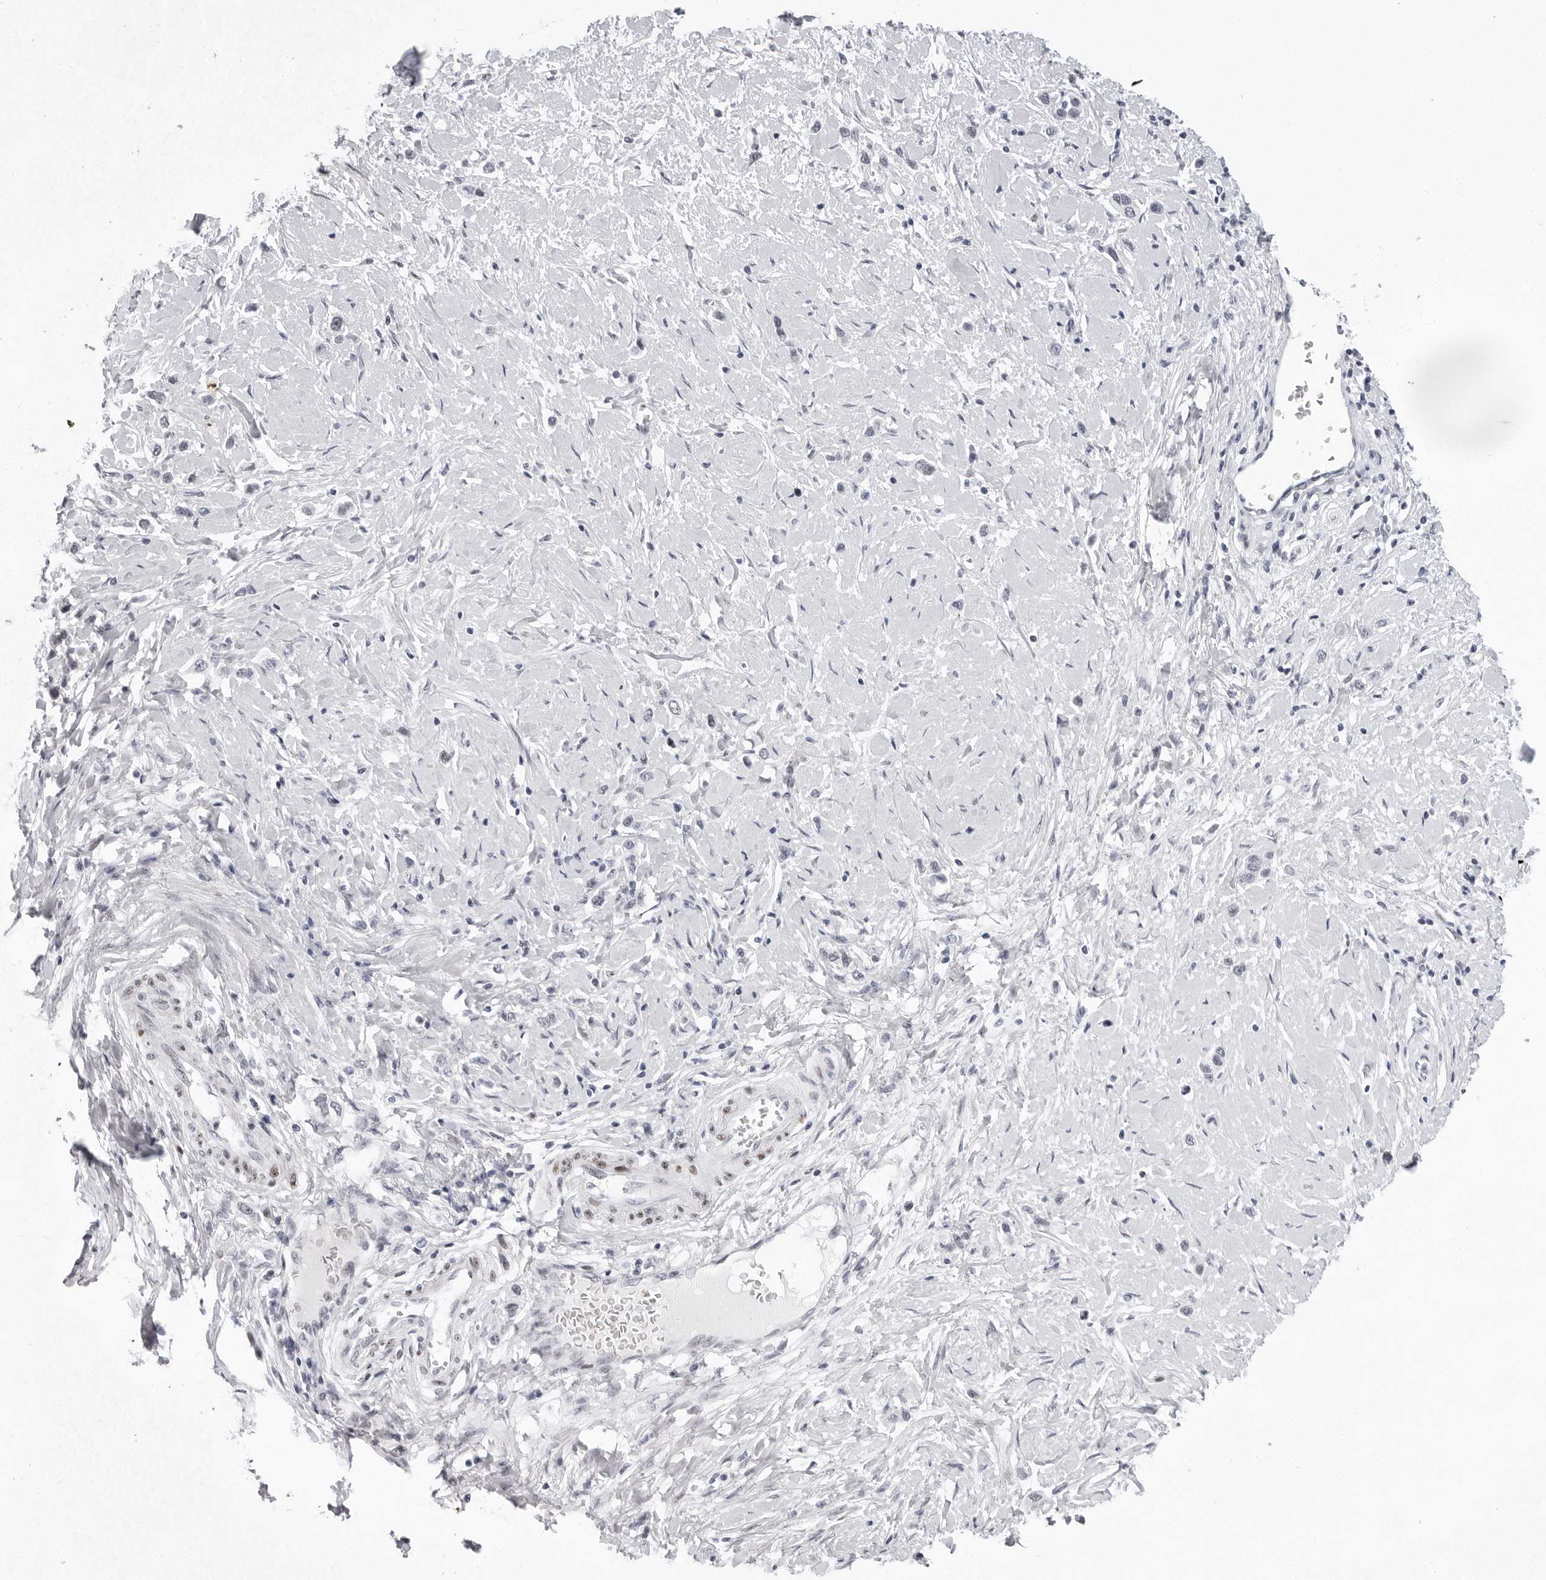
{"staining": {"intensity": "negative", "quantity": "none", "location": "none"}, "tissue": "stomach cancer", "cell_type": "Tumor cells", "image_type": "cancer", "snomed": [{"axis": "morphology", "description": "Adenocarcinoma, NOS"}, {"axis": "topography", "description": "Stomach"}], "caption": "A photomicrograph of stomach cancer stained for a protein exhibits no brown staining in tumor cells.", "gene": "VEZF1", "patient": {"sex": "female", "age": 65}}